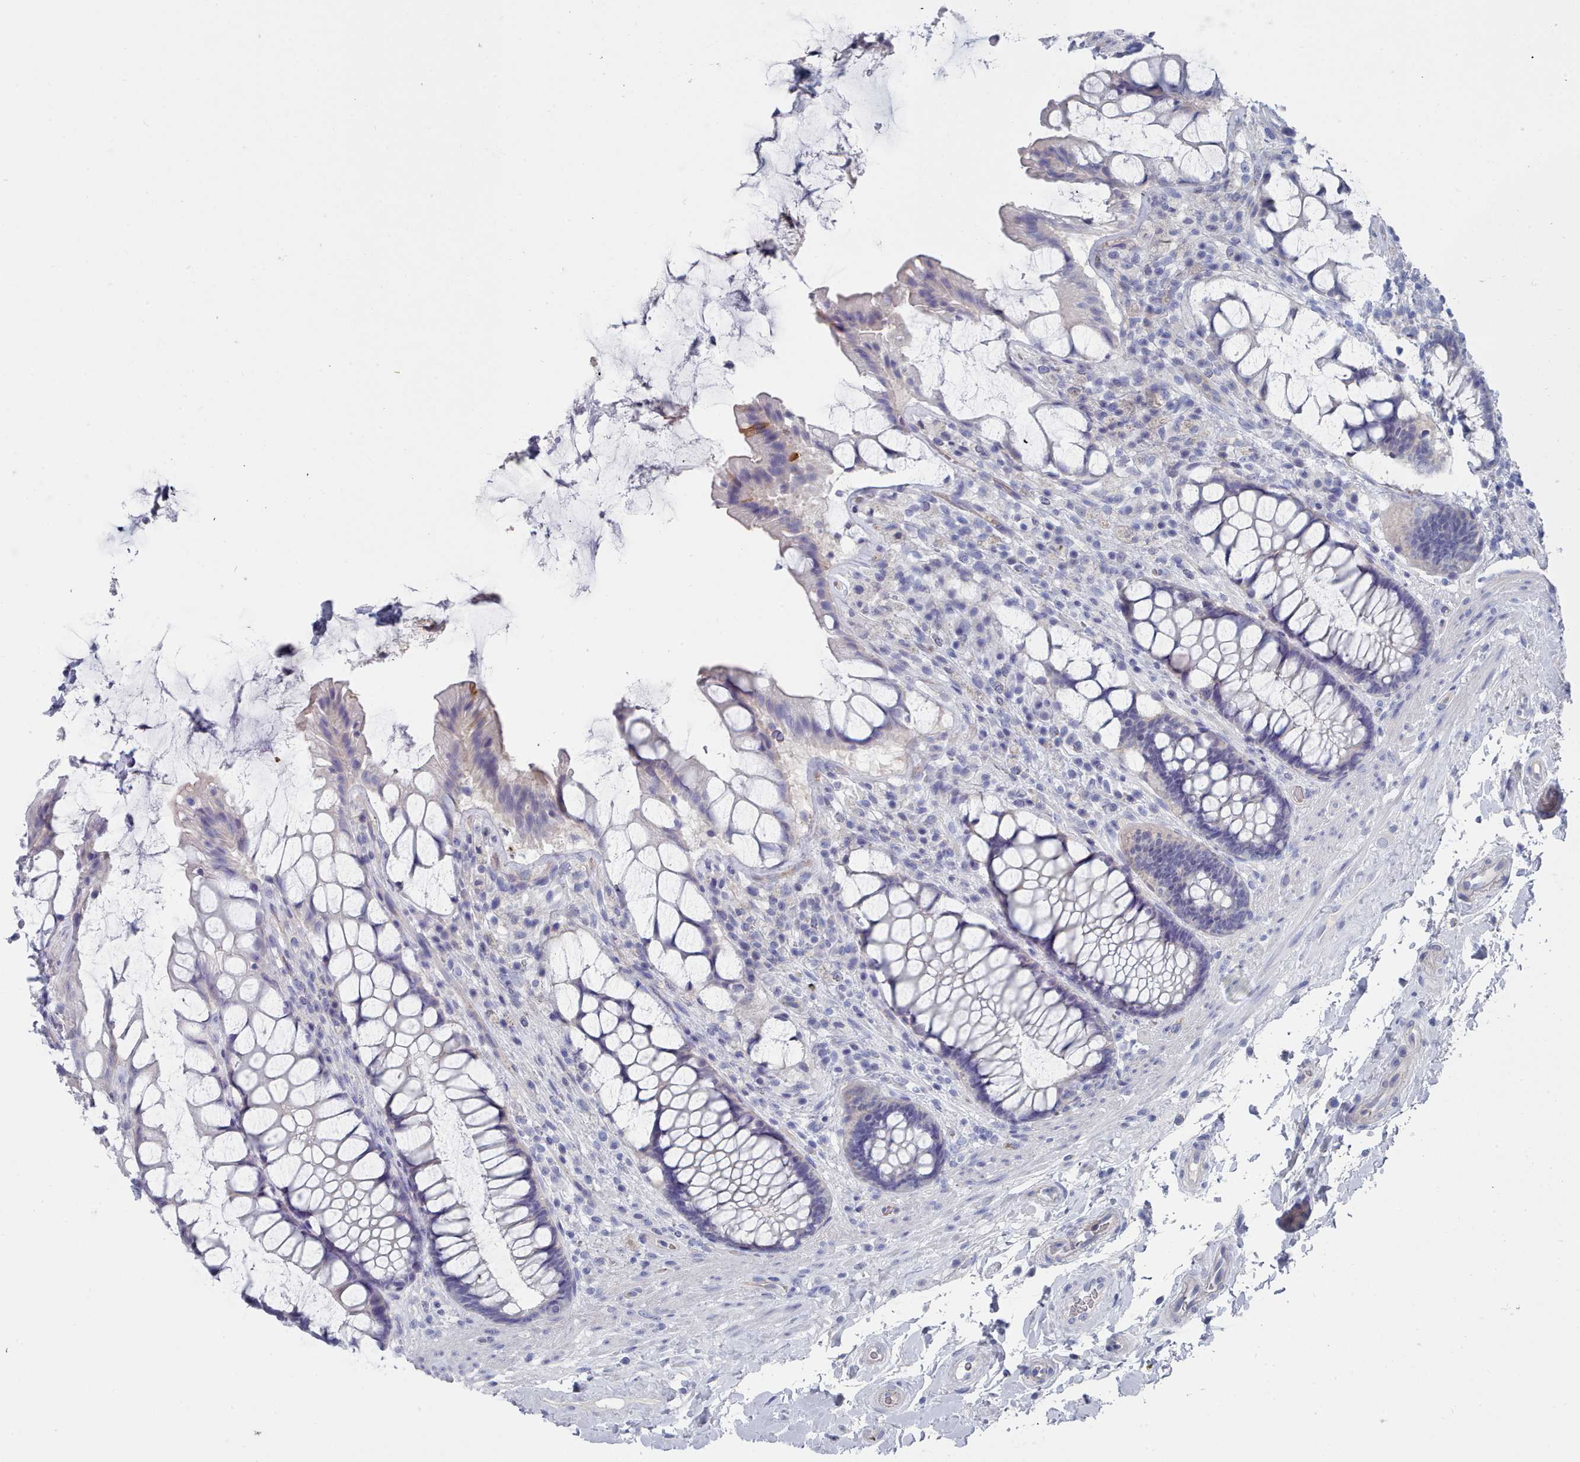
{"staining": {"intensity": "weak", "quantity": "<25%", "location": "cytoplasmic/membranous"}, "tissue": "rectum", "cell_type": "Glandular cells", "image_type": "normal", "snomed": [{"axis": "morphology", "description": "Normal tissue, NOS"}, {"axis": "topography", "description": "Rectum"}], "caption": "A high-resolution histopathology image shows IHC staining of benign rectum, which demonstrates no significant positivity in glandular cells.", "gene": "ENSG00000285188", "patient": {"sex": "female", "age": 58}}